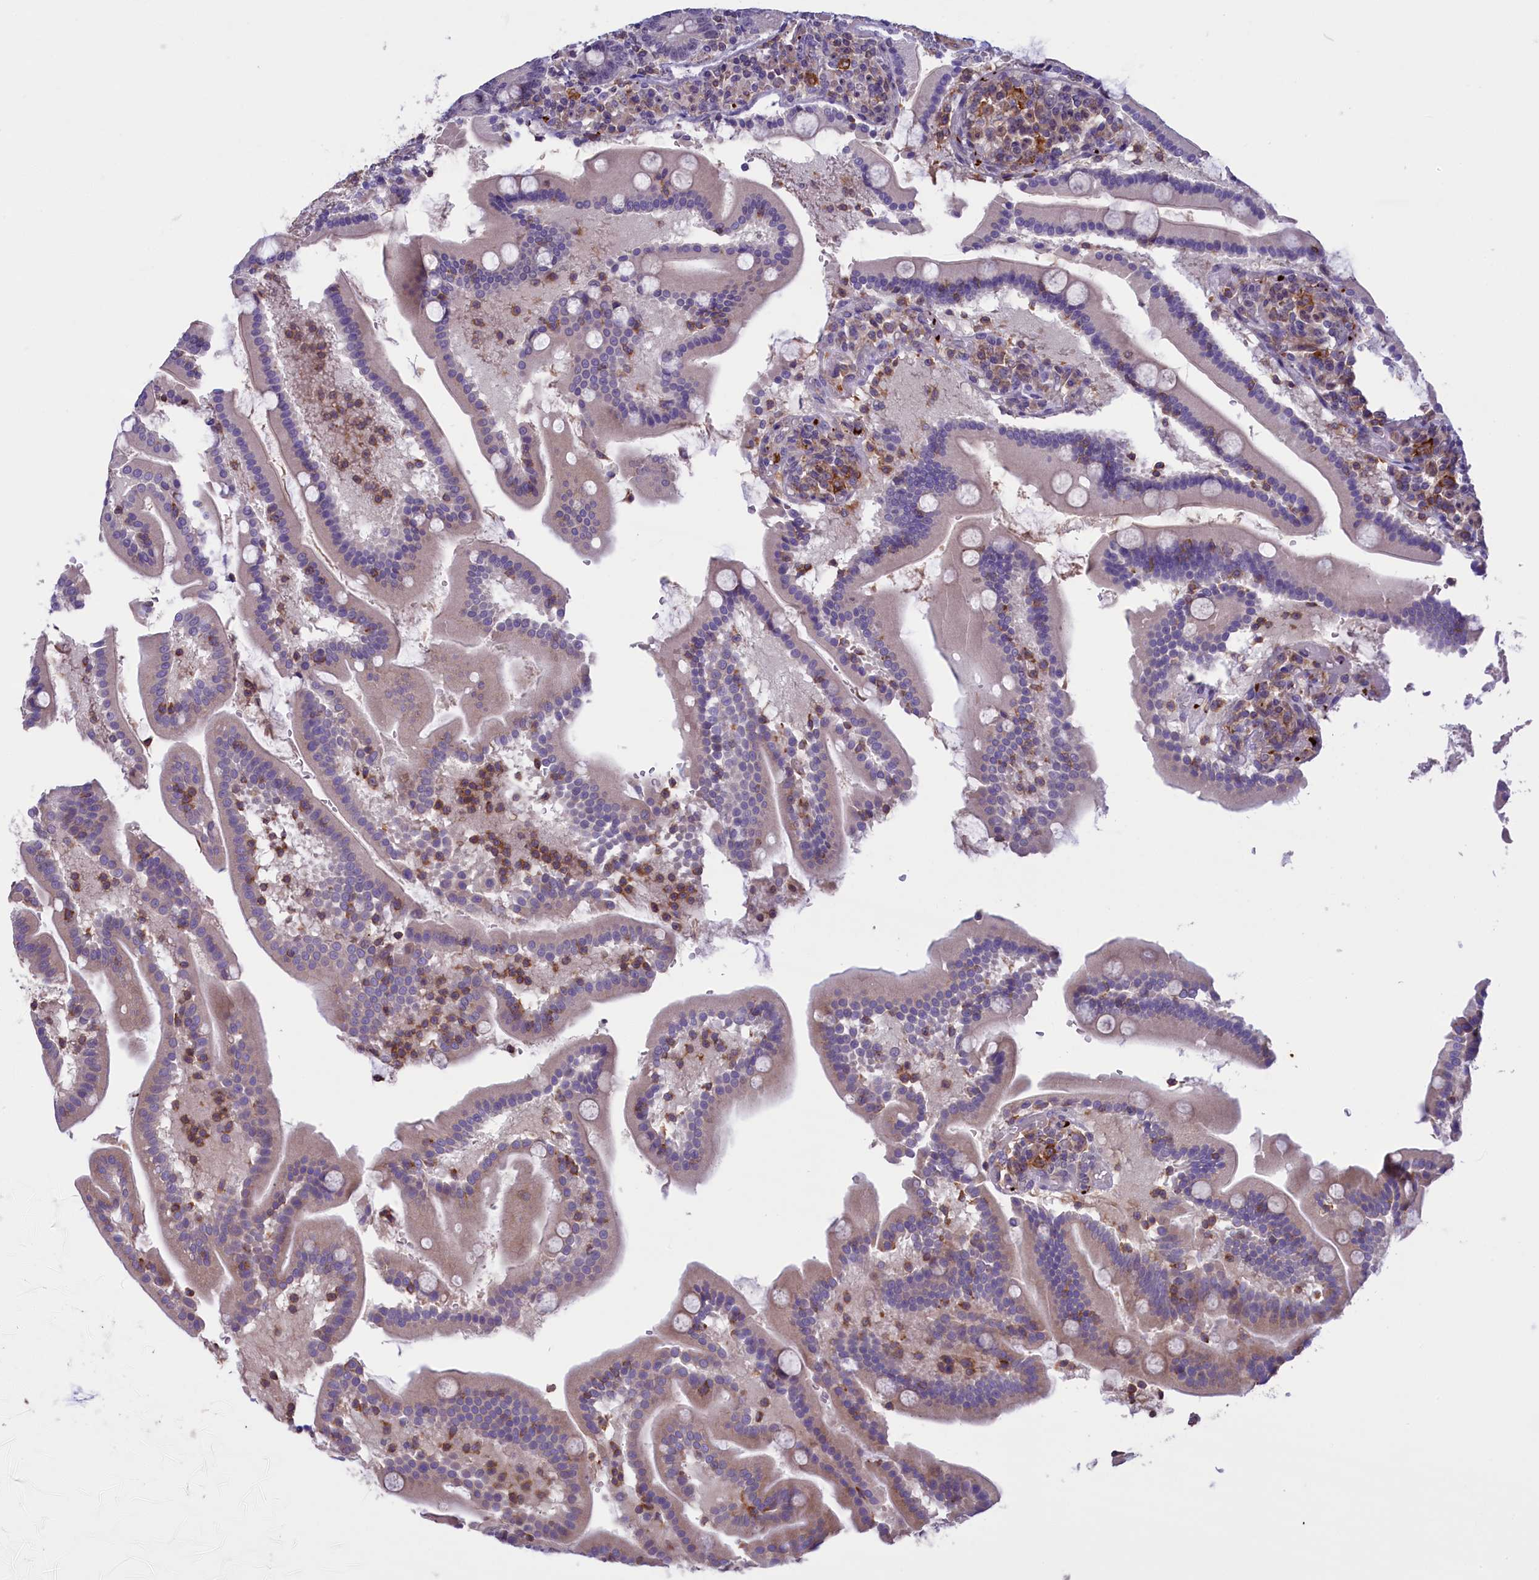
{"staining": {"intensity": "negative", "quantity": "none", "location": "none"}, "tissue": "duodenum", "cell_type": "Glandular cells", "image_type": "normal", "snomed": [{"axis": "morphology", "description": "Normal tissue, NOS"}, {"axis": "topography", "description": "Duodenum"}], "caption": "Photomicrograph shows no significant protein staining in glandular cells of benign duodenum.", "gene": "HEATR3", "patient": {"sex": "male", "age": 55}}